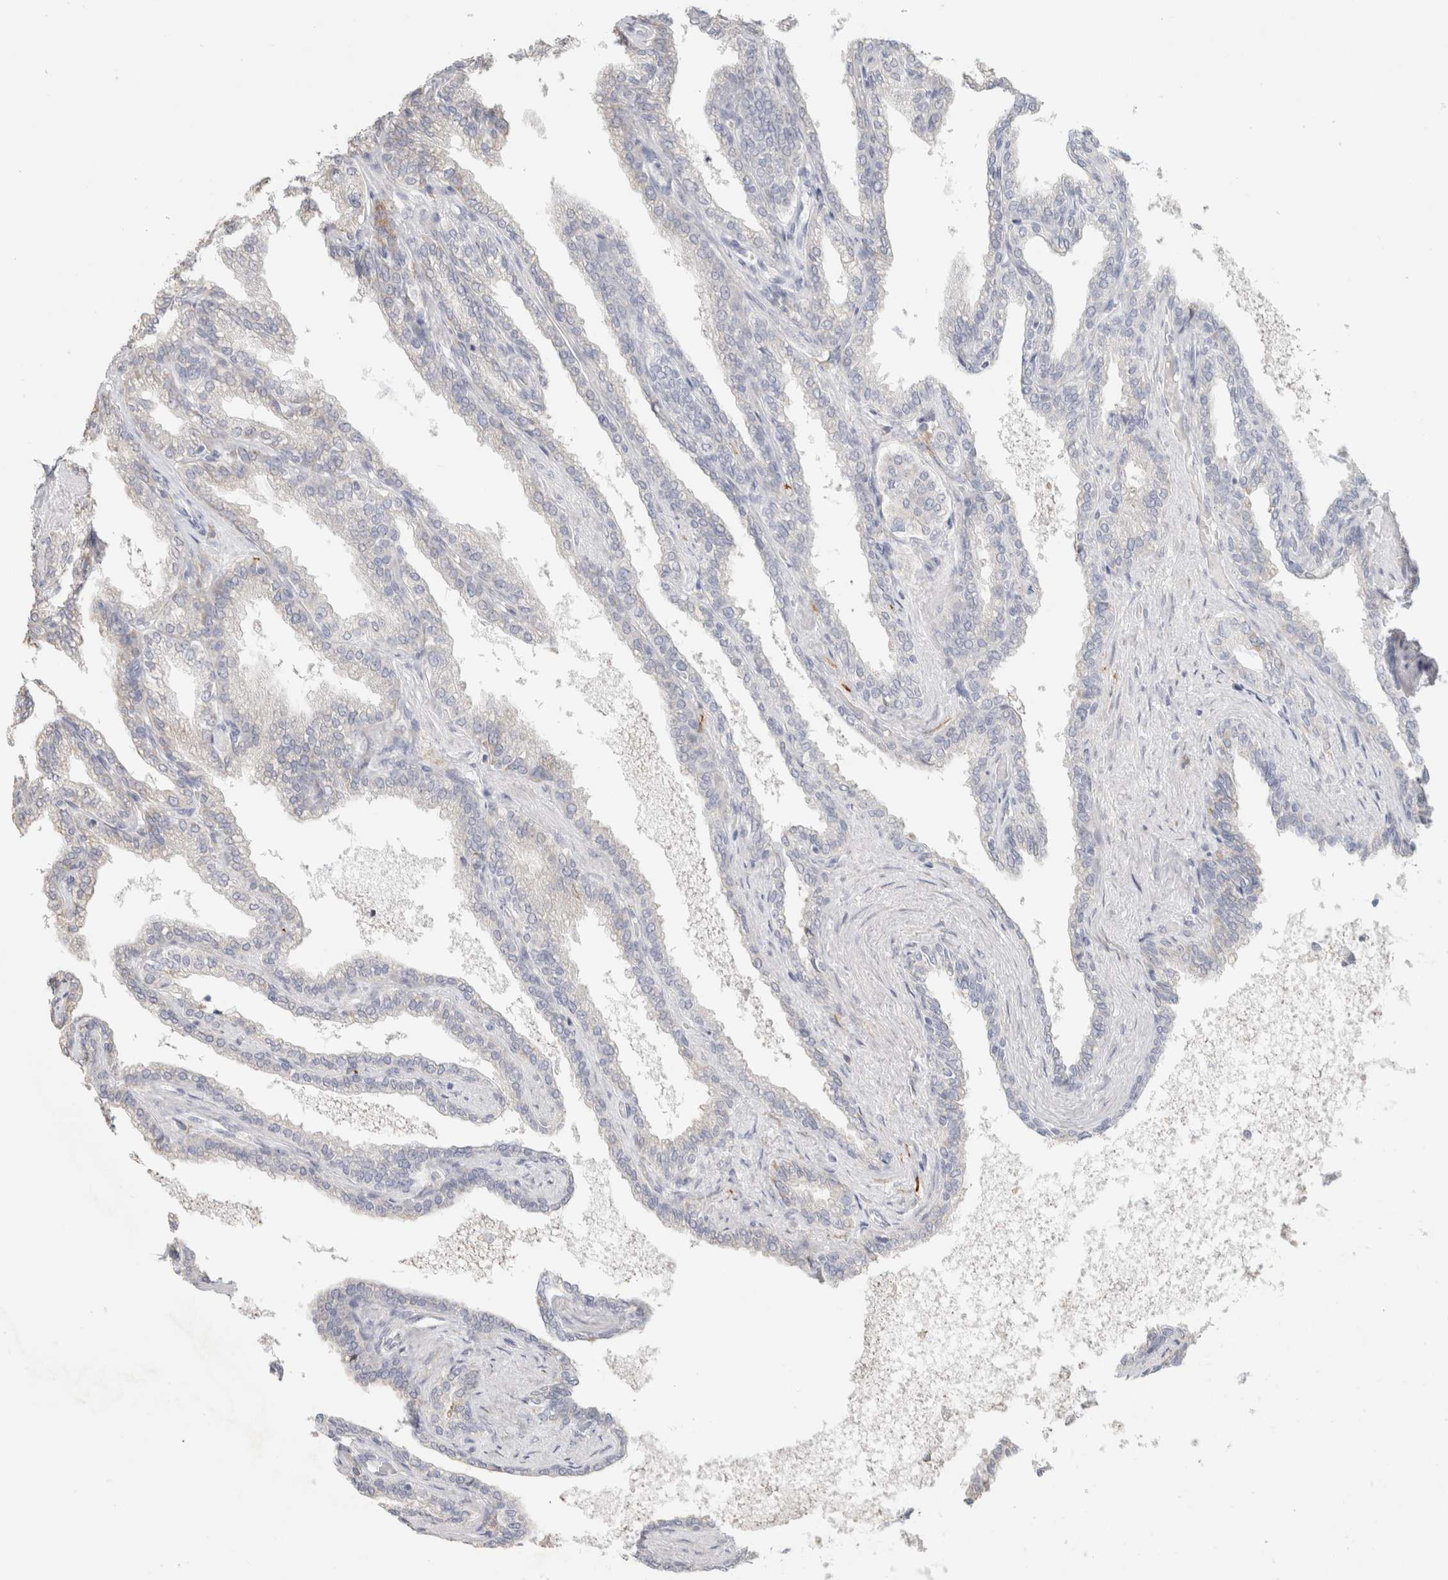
{"staining": {"intensity": "negative", "quantity": "none", "location": "none"}, "tissue": "seminal vesicle", "cell_type": "Glandular cells", "image_type": "normal", "snomed": [{"axis": "morphology", "description": "Normal tissue, NOS"}, {"axis": "topography", "description": "Seminal veicle"}], "caption": "A high-resolution photomicrograph shows immunohistochemistry staining of normal seminal vesicle, which reveals no significant positivity in glandular cells. Brightfield microscopy of IHC stained with DAB (brown) and hematoxylin (blue), captured at high magnification.", "gene": "NEFM", "patient": {"sex": "male", "age": 46}}